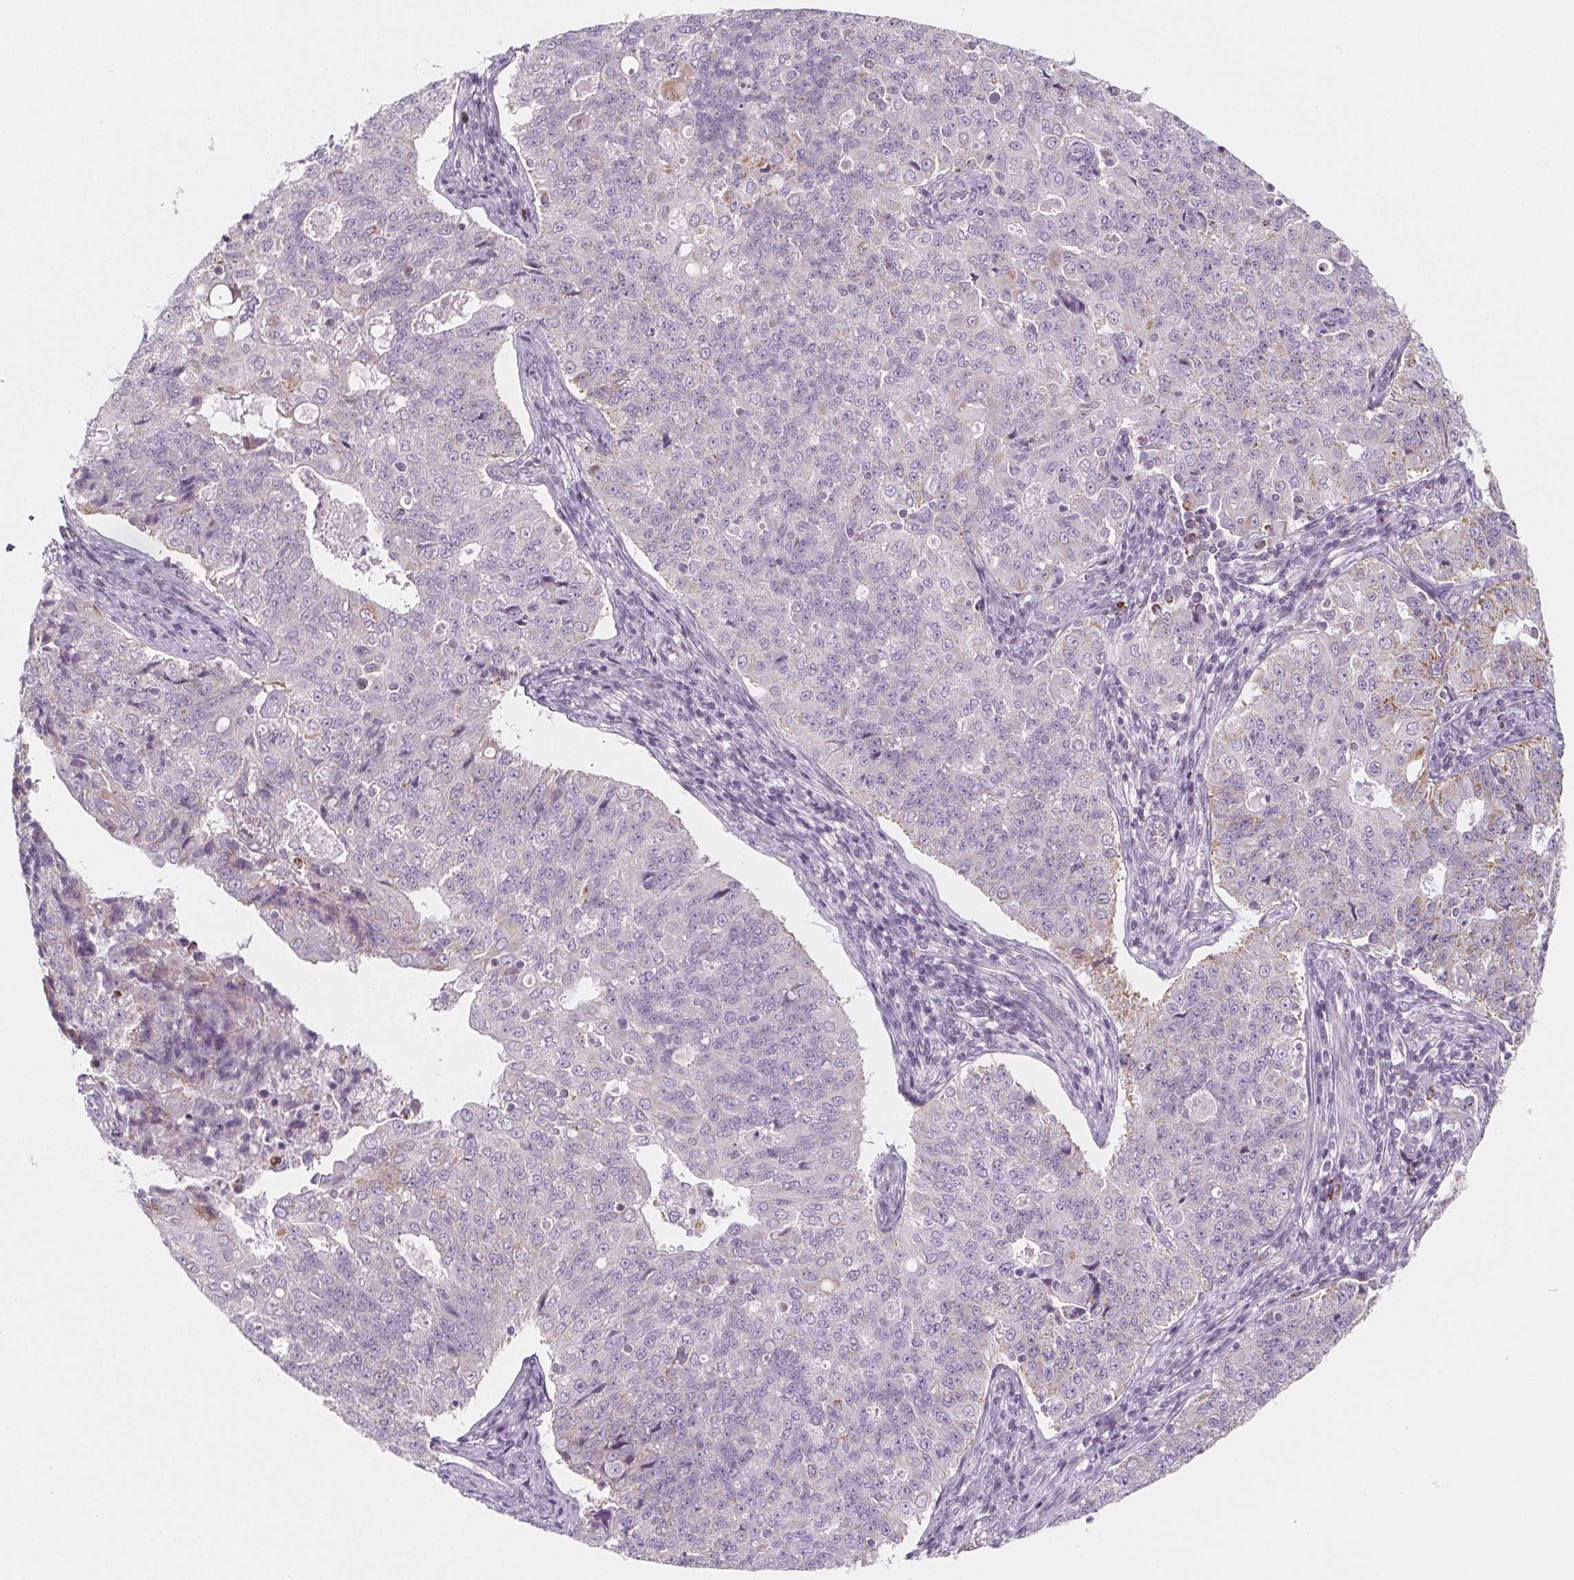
{"staining": {"intensity": "negative", "quantity": "none", "location": "none"}, "tissue": "endometrial cancer", "cell_type": "Tumor cells", "image_type": "cancer", "snomed": [{"axis": "morphology", "description": "Adenocarcinoma, NOS"}, {"axis": "topography", "description": "Endometrium"}], "caption": "IHC photomicrograph of neoplastic tissue: adenocarcinoma (endometrial) stained with DAB (3,3'-diaminobenzidine) reveals no significant protein positivity in tumor cells.", "gene": "IL17C", "patient": {"sex": "female", "age": 43}}